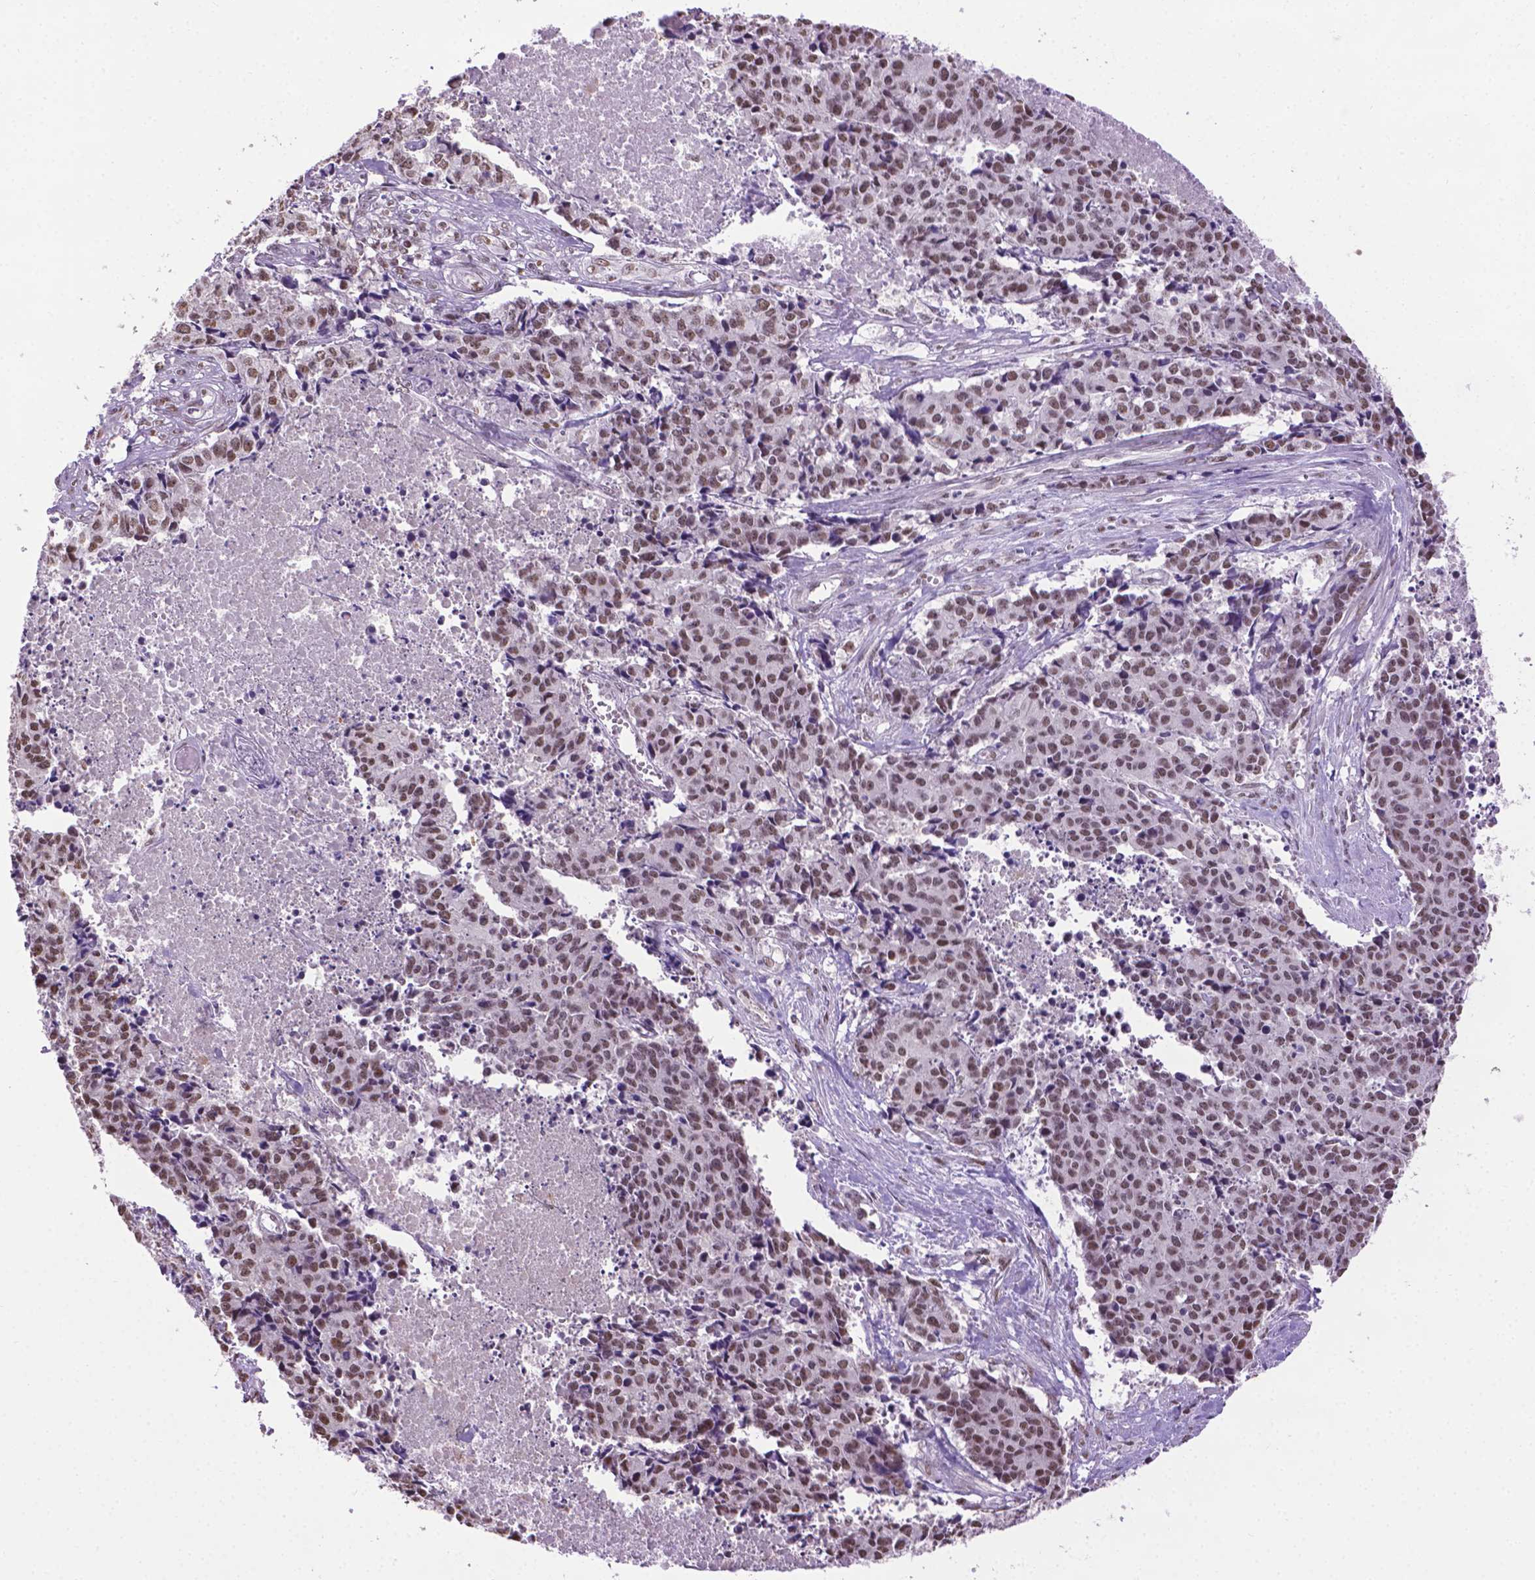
{"staining": {"intensity": "moderate", "quantity": ">75%", "location": "nuclear"}, "tissue": "cervical cancer", "cell_type": "Tumor cells", "image_type": "cancer", "snomed": [{"axis": "morphology", "description": "Squamous cell carcinoma, NOS"}, {"axis": "topography", "description": "Cervix"}], "caption": "Cervical cancer stained with a brown dye reveals moderate nuclear positive staining in about >75% of tumor cells.", "gene": "ABI2", "patient": {"sex": "female", "age": 28}}